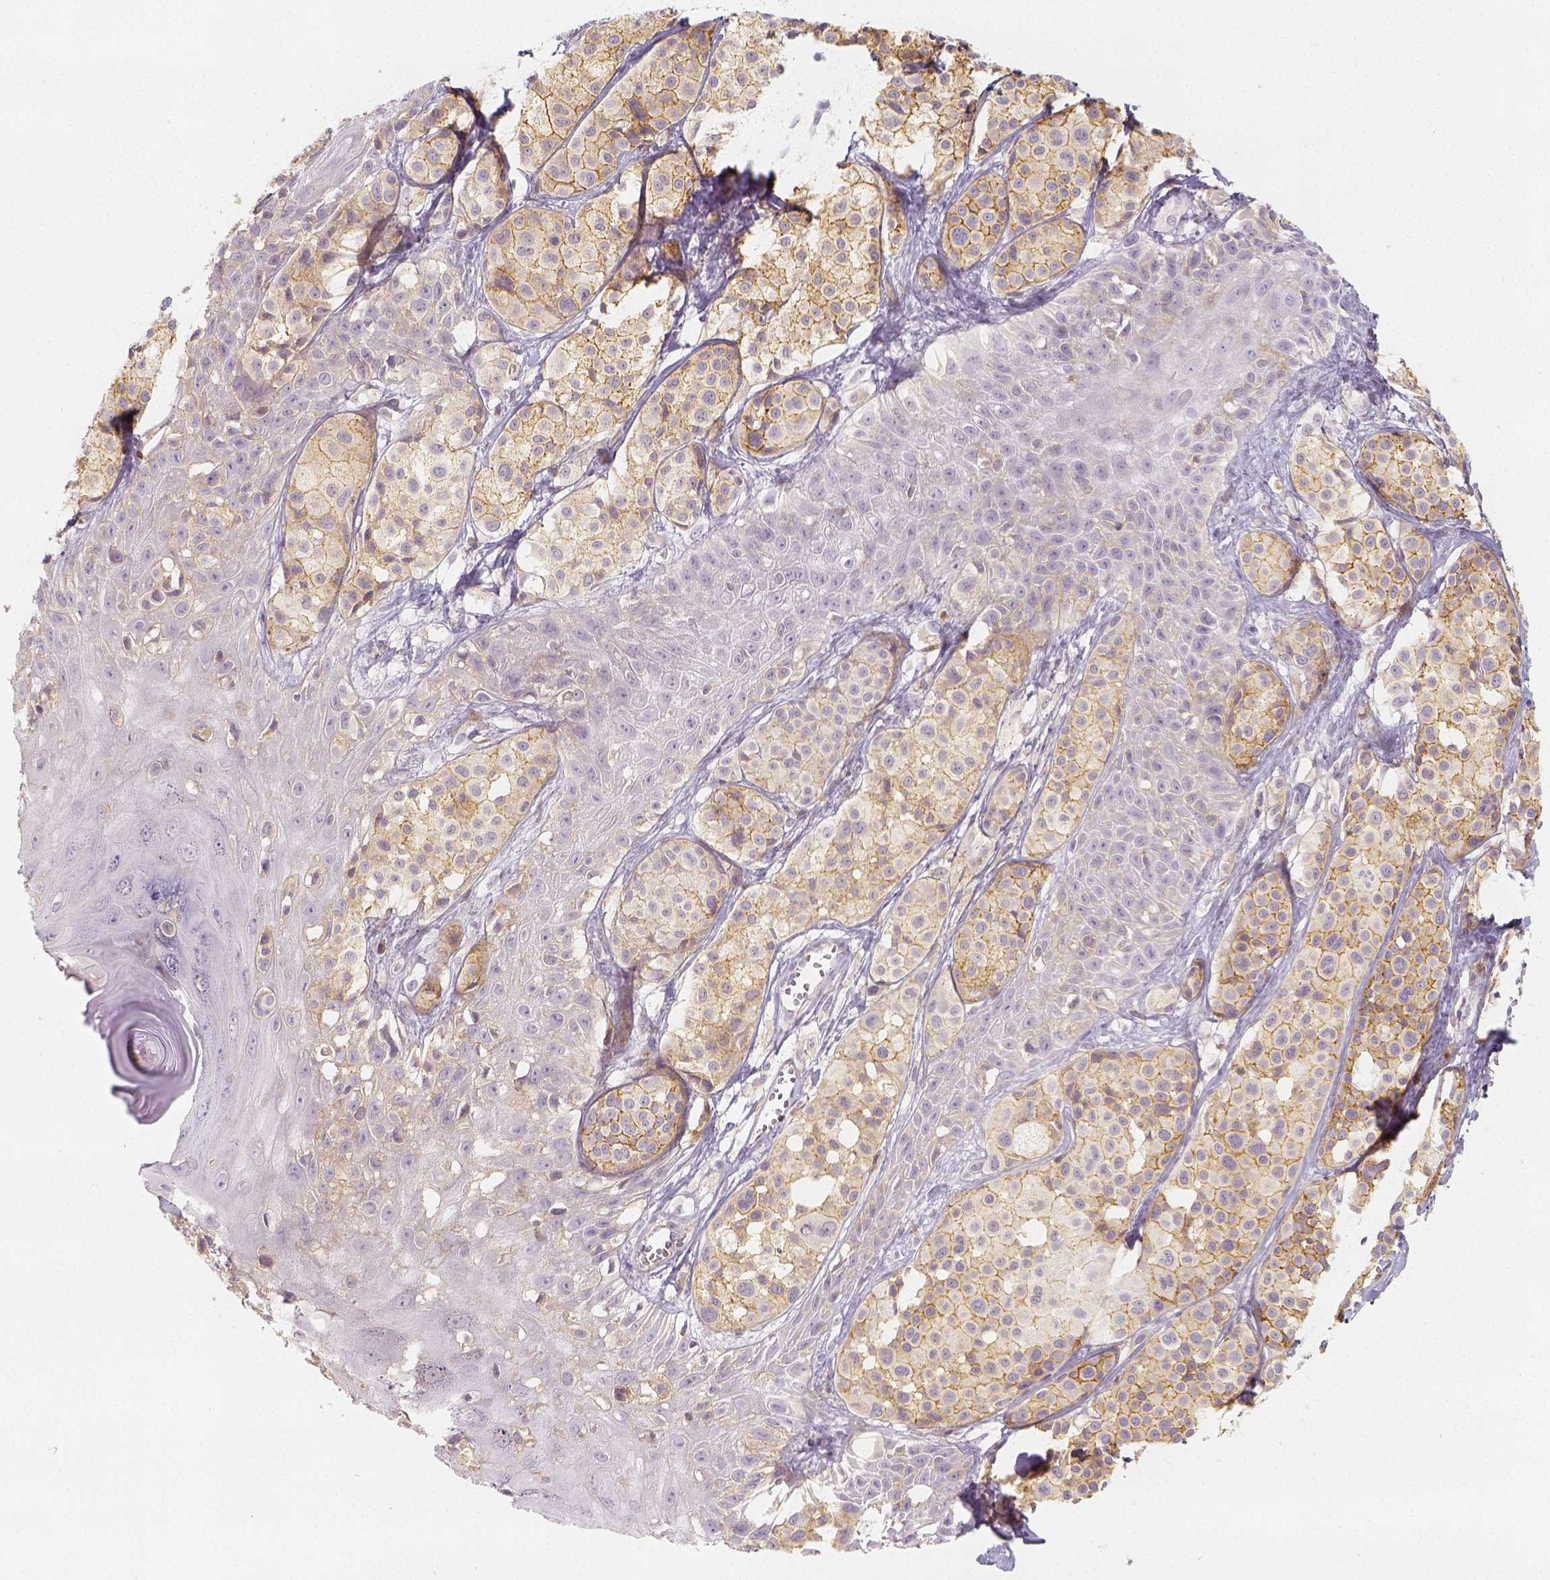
{"staining": {"intensity": "moderate", "quantity": ">75%", "location": "cytoplasmic/membranous"}, "tissue": "melanoma", "cell_type": "Tumor cells", "image_type": "cancer", "snomed": [{"axis": "morphology", "description": "Malignant melanoma, NOS"}, {"axis": "topography", "description": "Skin"}], "caption": "Immunohistochemical staining of malignant melanoma demonstrates medium levels of moderate cytoplasmic/membranous protein staining in about >75% of tumor cells.", "gene": "PTPRJ", "patient": {"sex": "male", "age": 77}}